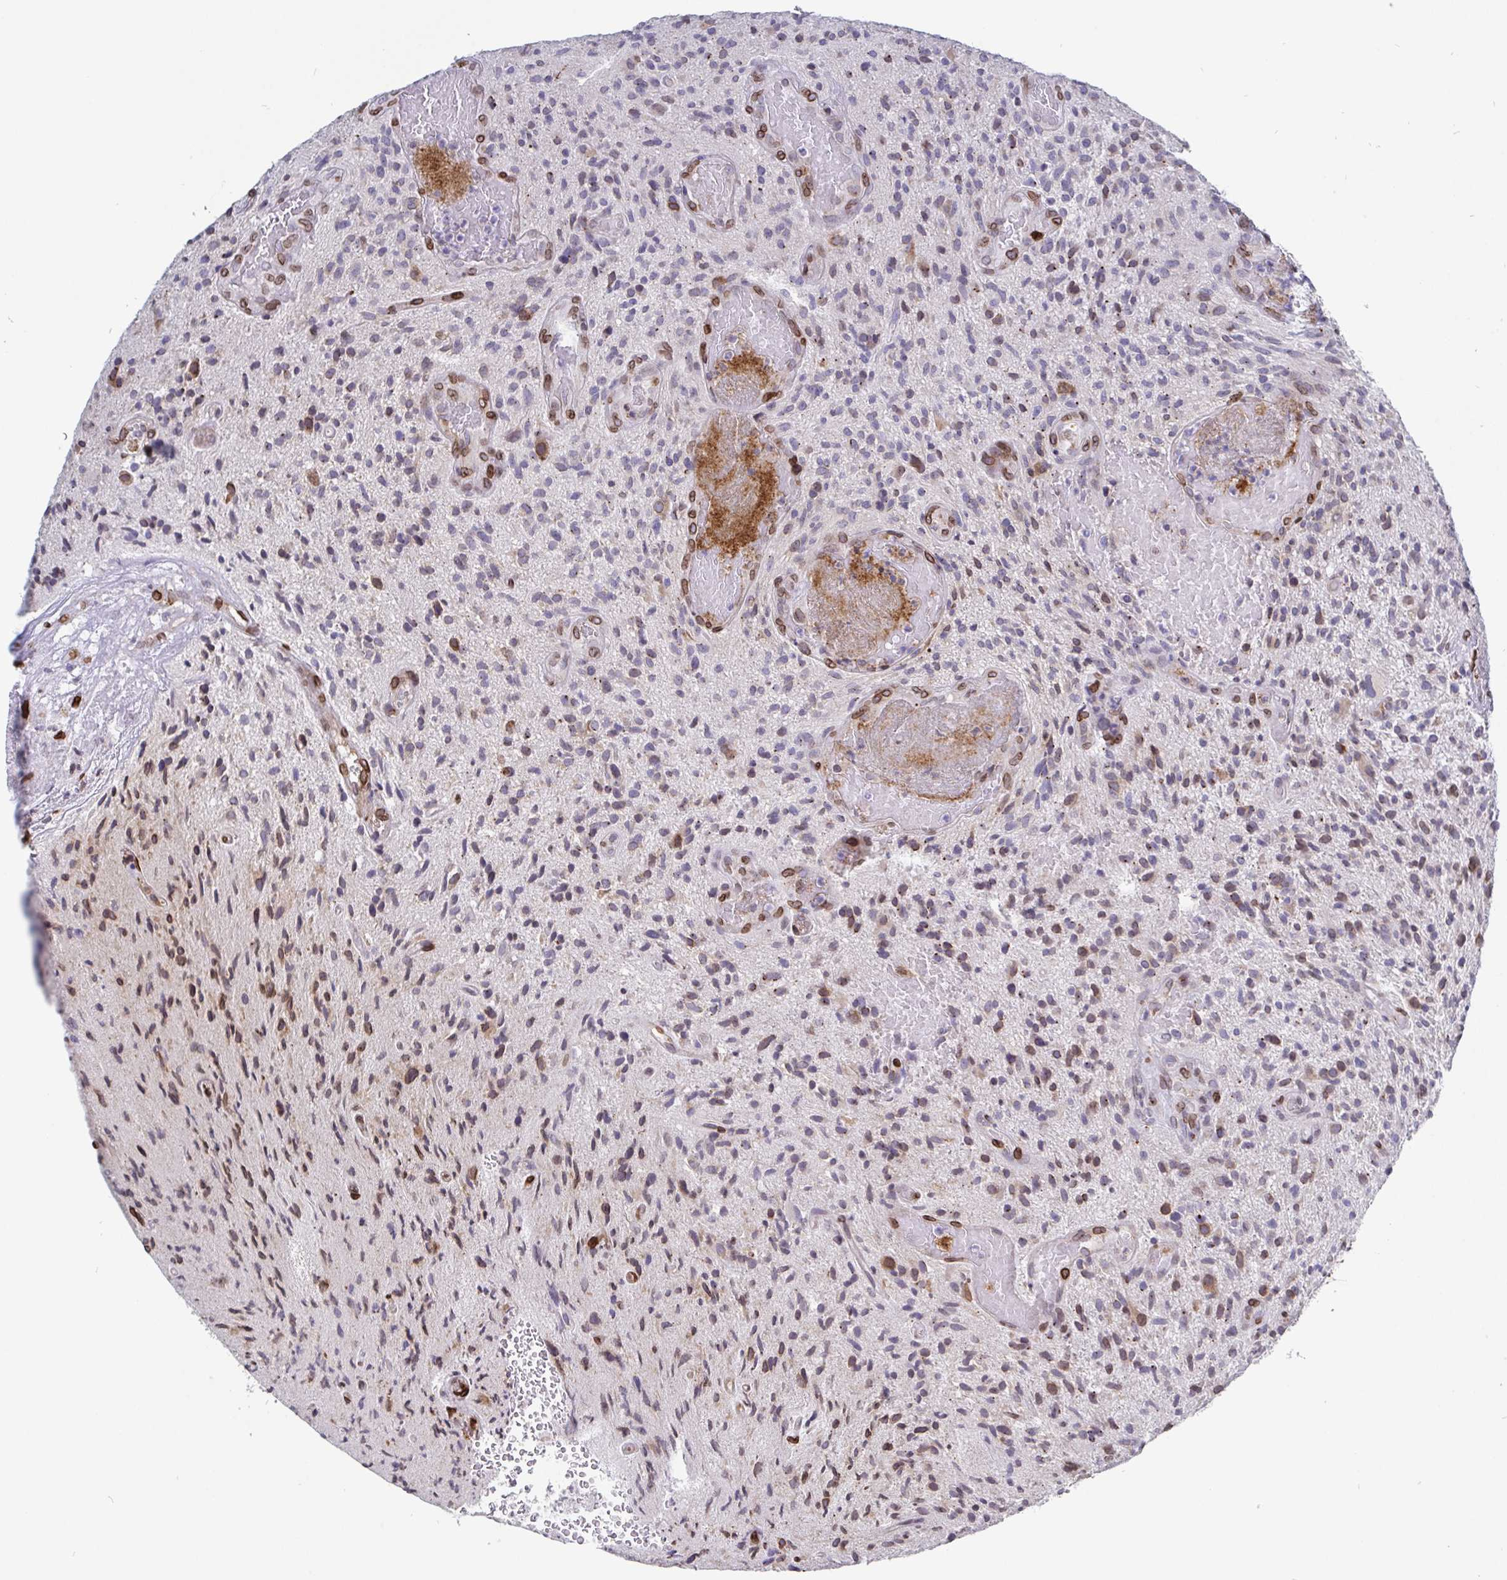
{"staining": {"intensity": "weak", "quantity": "<25%", "location": "nuclear"}, "tissue": "glioma", "cell_type": "Tumor cells", "image_type": "cancer", "snomed": [{"axis": "morphology", "description": "Glioma, malignant, High grade"}, {"axis": "topography", "description": "Brain"}], "caption": "Human malignant high-grade glioma stained for a protein using IHC displays no expression in tumor cells.", "gene": "EMD", "patient": {"sex": "male", "age": 55}}